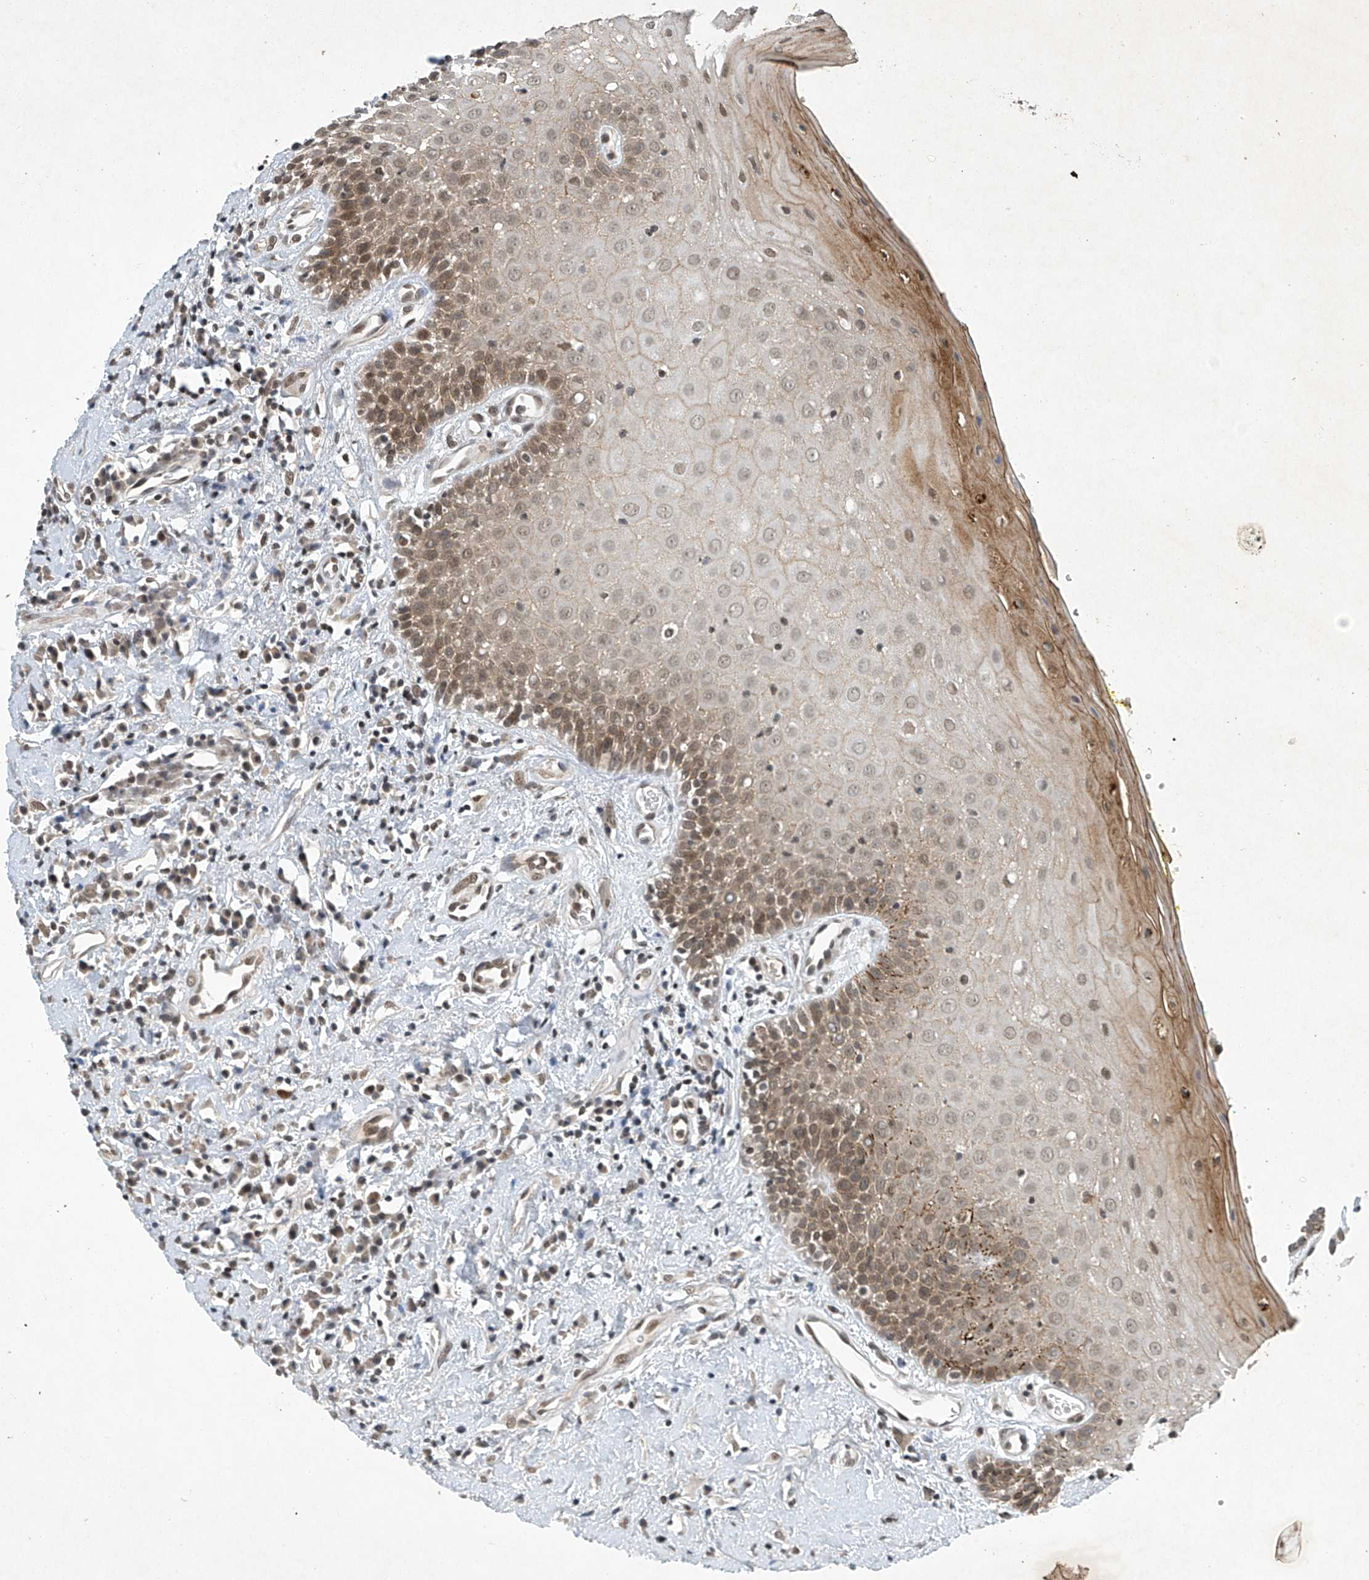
{"staining": {"intensity": "moderate", "quantity": "25%-75%", "location": "cytoplasmic/membranous,nuclear"}, "tissue": "oral mucosa", "cell_type": "Squamous epithelial cells", "image_type": "normal", "snomed": [{"axis": "morphology", "description": "Normal tissue, NOS"}, {"axis": "morphology", "description": "Squamous cell carcinoma, NOS"}, {"axis": "topography", "description": "Oral tissue"}, {"axis": "topography", "description": "Head-Neck"}], "caption": "Squamous epithelial cells show moderate cytoplasmic/membranous,nuclear positivity in about 25%-75% of cells in benign oral mucosa.", "gene": "TAF8", "patient": {"sex": "female", "age": 70}}